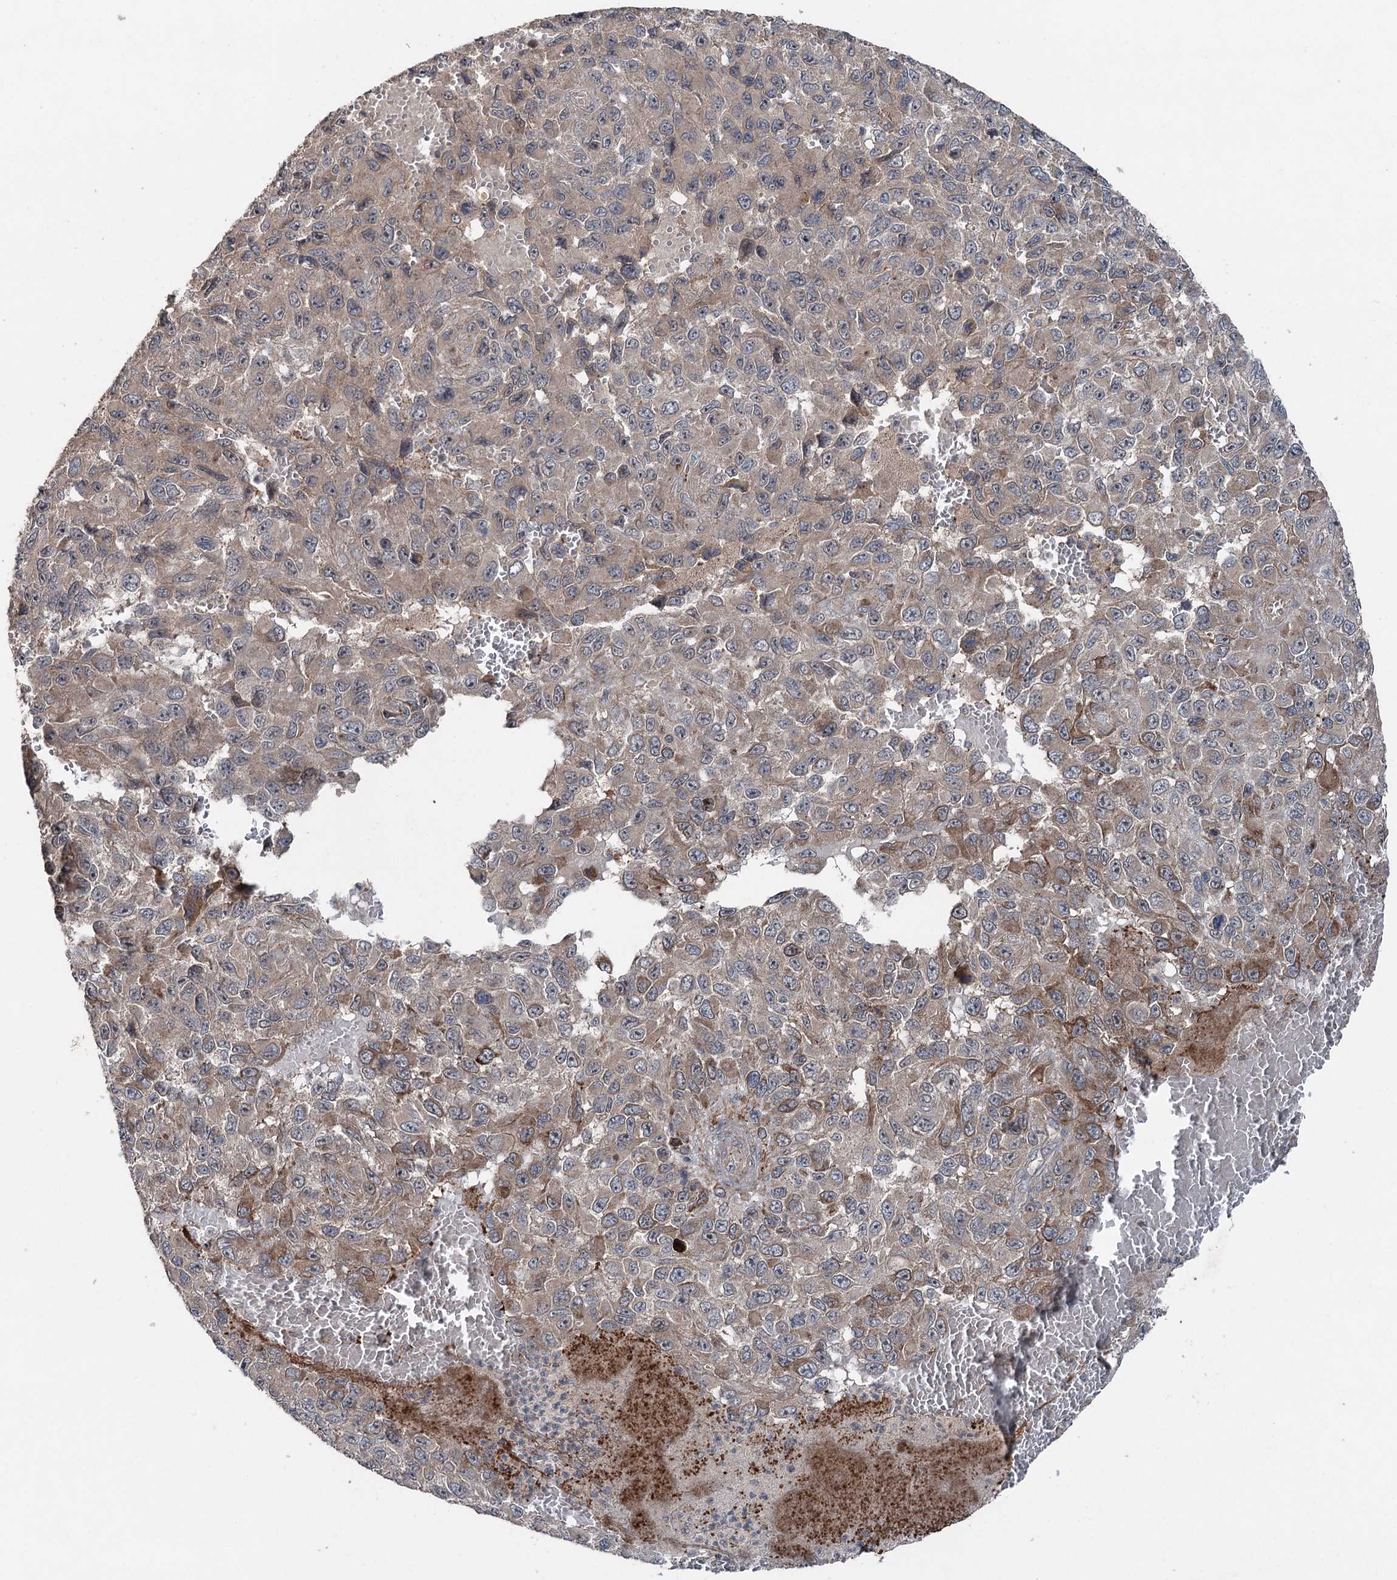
{"staining": {"intensity": "weak", "quantity": "25%-75%", "location": "cytoplasmic/membranous"}, "tissue": "melanoma", "cell_type": "Tumor cells", "image_type": "cancer", "snomed": [{"axis": "morphology", "description": "Normal tissue, NOS"}, {"axis": "morphology", "description": "Malignant melanoma, NOS"}, {"axis": "topography", "description": "Skin"}], "caption": "Immunohistochemical staining of human malignant melanoma reveals weak cytoplasmic/membranous protein expression in about 25%-75% of tumor cells. (DAB IHC, brown staining for protein, blue staining for nuclei).", "gene": "MAPK8IP2", "patient": {"sex": "female", "age": 96}}